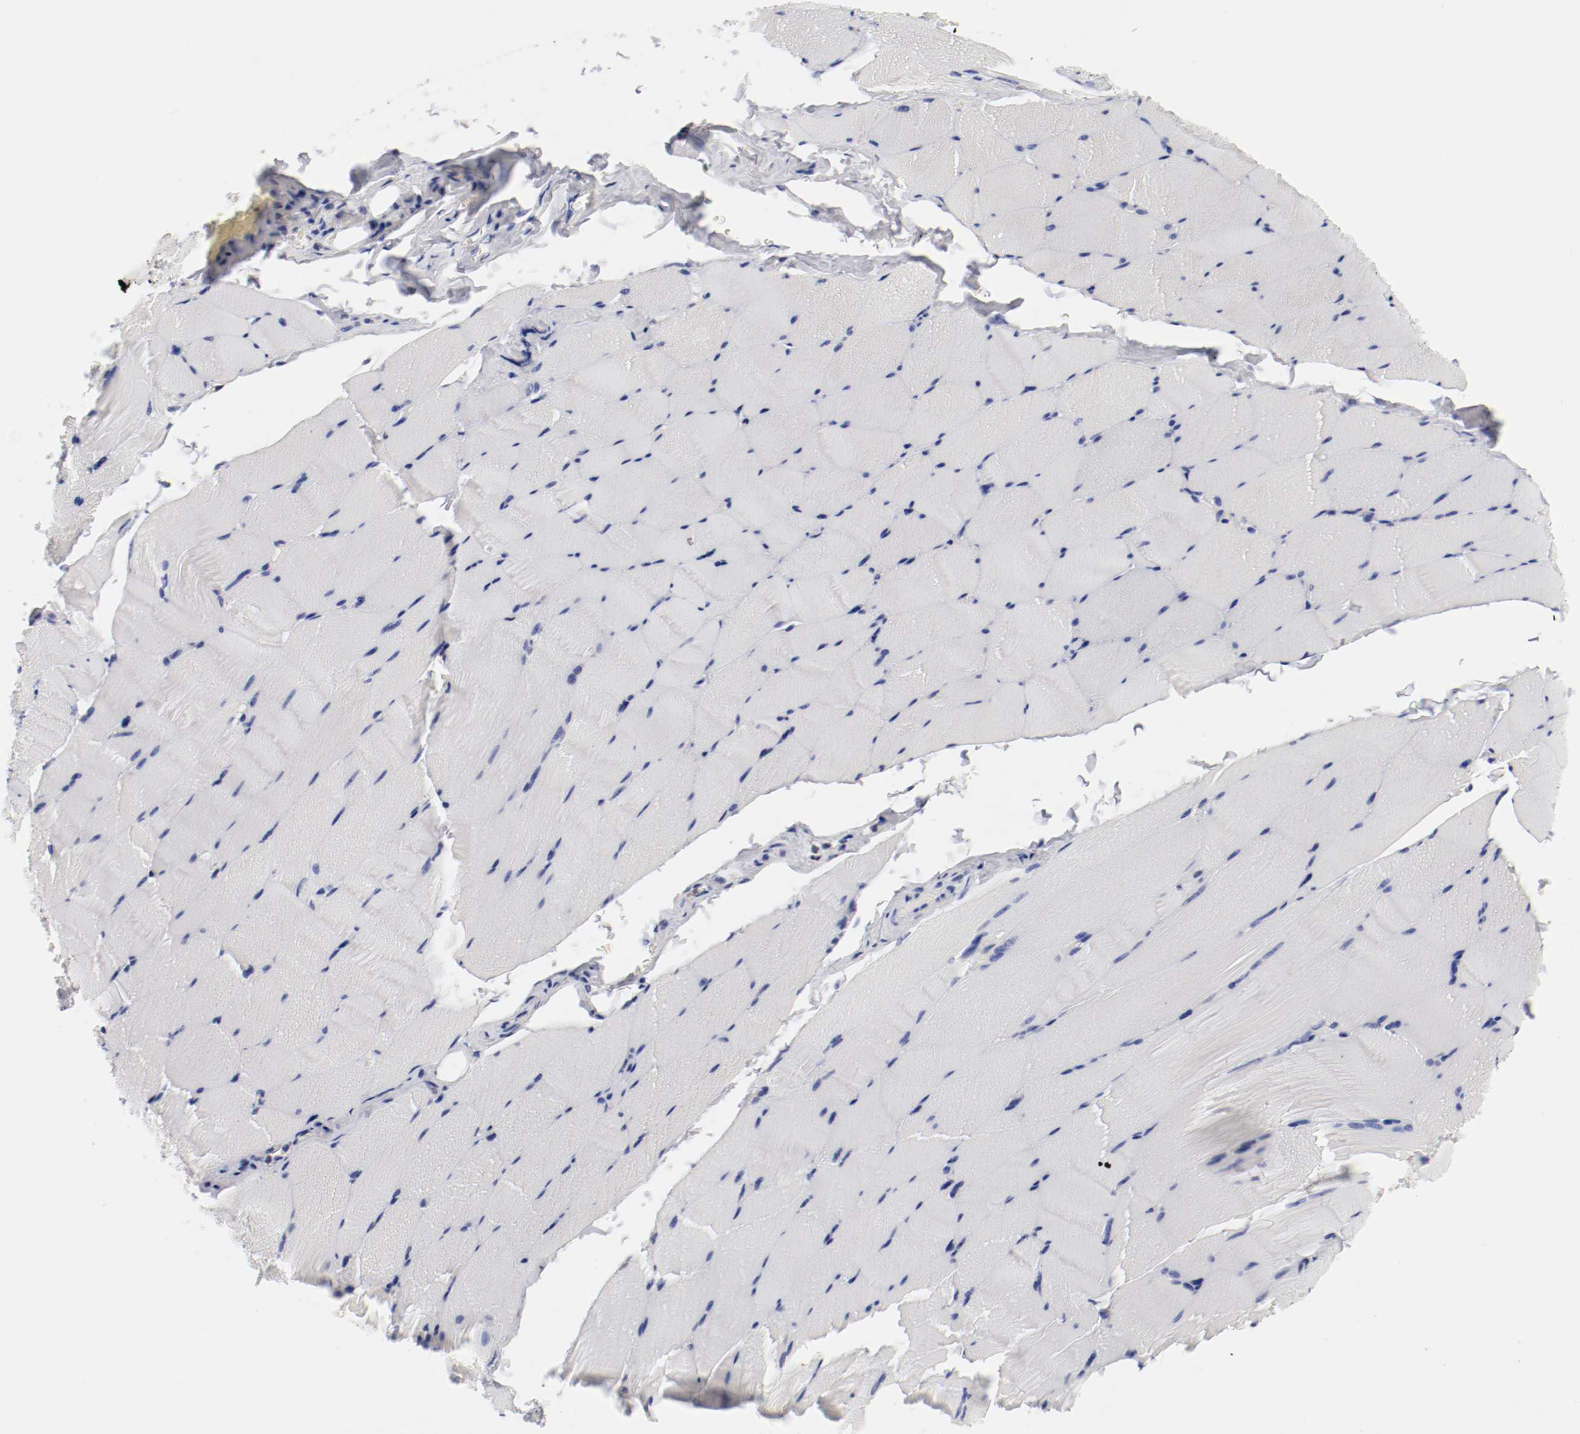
{"staining": {"intensity": "negative", "quantity": "none", "location": "none"}, "tissue": "skeletal muscle", "cell_type": "Myocytes", "image_type": "normal", "snomed": [{"axis": "morphology", "description": "Normal tissue, NOS"}, {"axis": "topography", "description": "Skeletal muscle"}], "caption": "This is a histopathology image of IHC staining of unremarkable skeletal muscle, which shows no expression in myocytes. (Stains: DAB immunohistochemistry (IHC) with hematoxylin counter stain, Microscopy: brightfield microscopy at high magnification).", "gene": "ITGAX", "patient": {"sex": "male", "age": 62}}